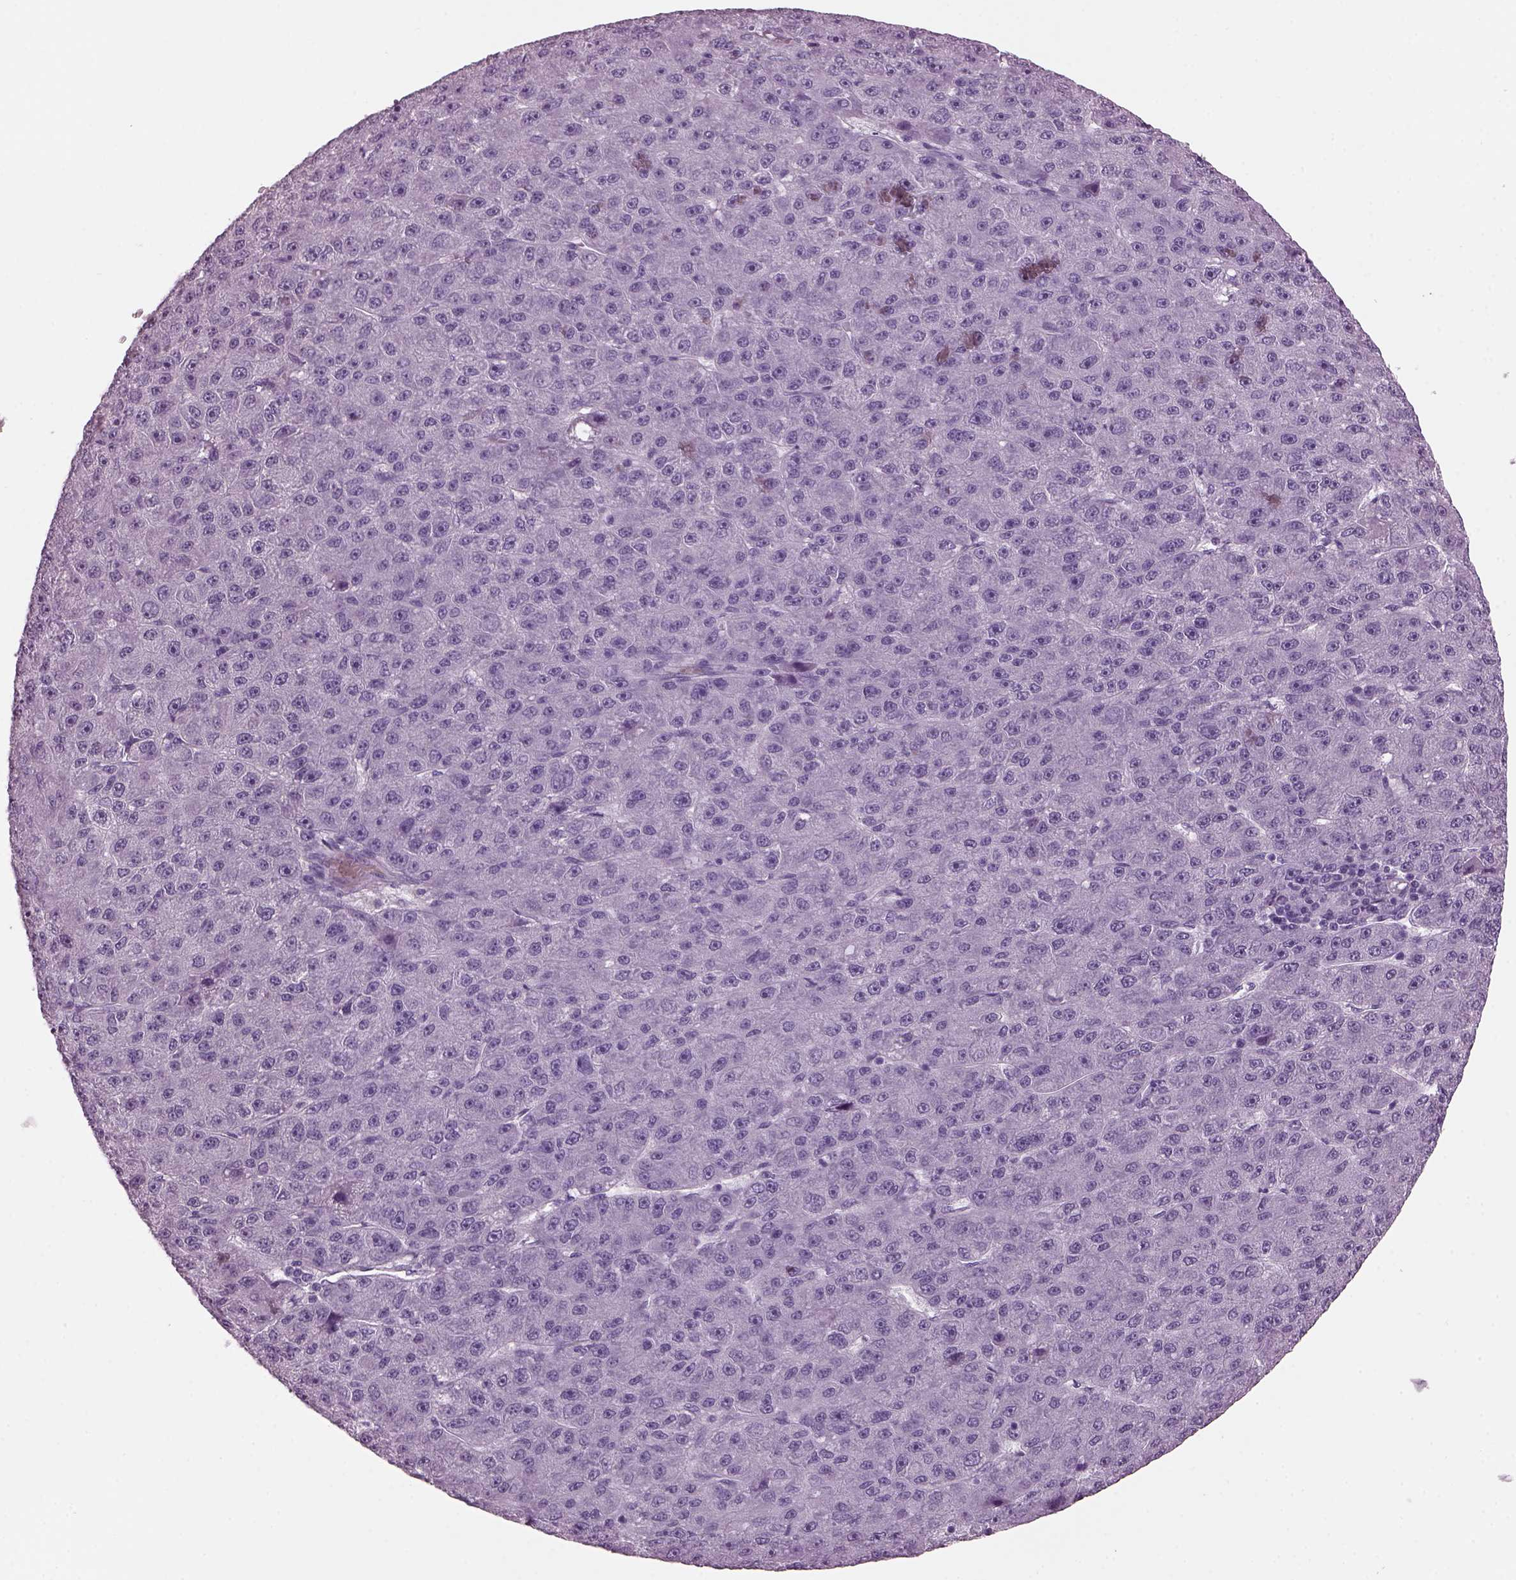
{"staining": {"intensity": "negative", "quantity": "none", "location": "none"}, "tissue": "liver cancer", "cell_type": "Tumor cells", "image_type": "cancer", "snomed": [{"axis": "morphology", "description": "Carcinoma, Hepatocellular, NOS"}, {"axis": "topography", "description": "Liver"}], "caption": "High magnification brightfield microscopy of liver hepatocellular carcinoma stained with DAB (brown) and counterstained with hematoxylin (blue): tumor cells show no significant staining.", "gene": "KRTAP3-2", "patient": {"sex": "male", "age": 67}}